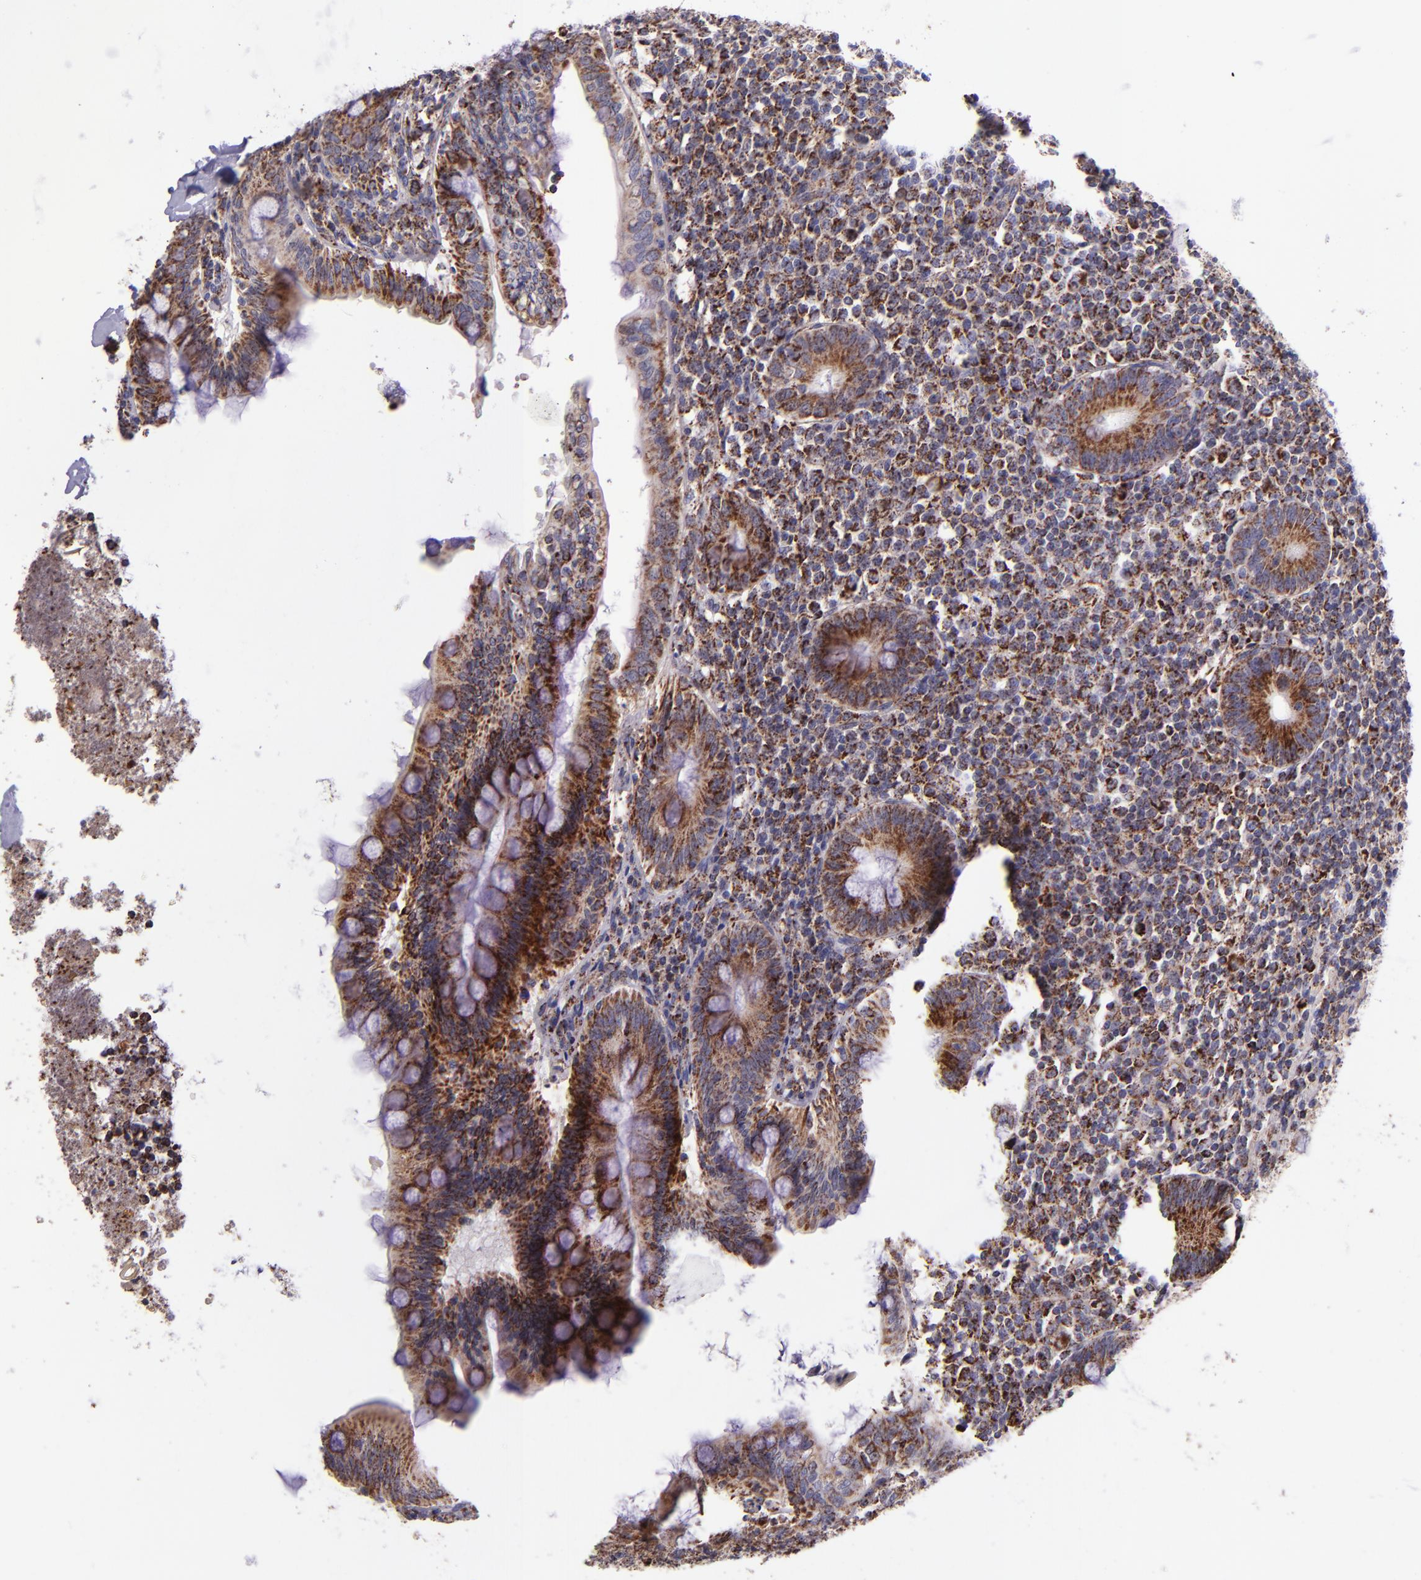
{"staining": {"intensity": "moderate", "quantity": ">75%", "location": "cytoplasmic/membranous"}, "tissue": "appendix", "cell_type": "Glandular cells", "image_type": "normal", "snomed": [{"axis": "morphology", "description": "Normal tissue, NOS"}, {"axis": "topography", "description": "Appendix"}], "caption": "Immunohistochemistry (IHC) histopathology image of normal human appendix stained for a protein (brown), which shows medium levels of moderate cytoplasmic/membranous staining in about >75% of glandular cells.", "gene": "IDH3G", "patient": {"sex": "female", "age": 66}}